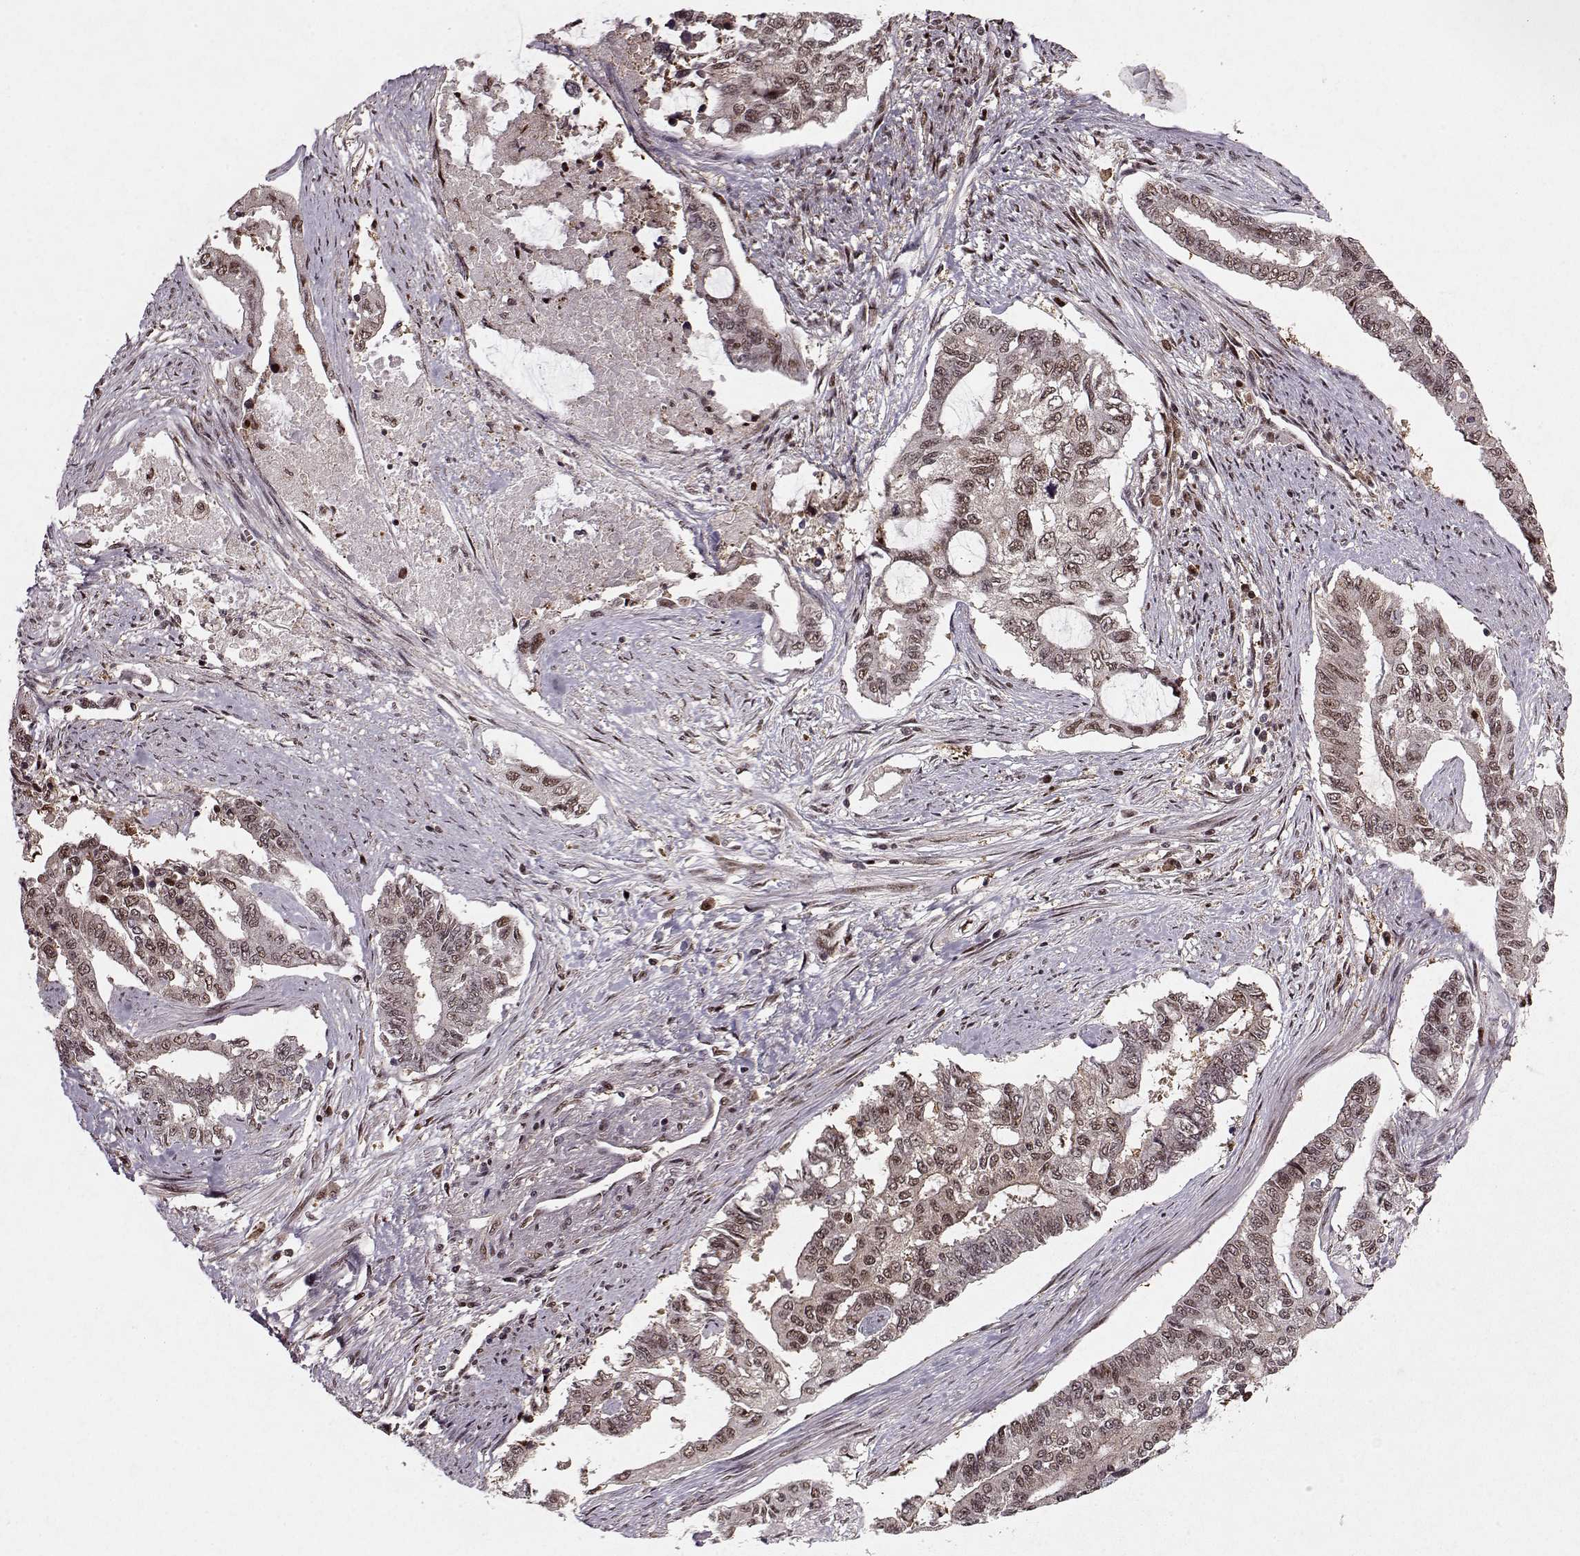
{"staining": {"intensity": "weak", "quantity": "25%-75%", "location": "nuclear"}, "tissue": "endometrial cancer", "cell_type": "Tumor cells", "image_type": "cancer", "snomed": [{"axis": "morphology", "description": "Adenocarcinoma, NOS"}, {"axis": "topography", "description": "Uterus"}], "caption": "Immunohistochemical staining of endometrial cancer exhibits low levels of weak nuclear staining in about 25%-75% of tumor cells. The staining was performed using DAB, with brown indicating positive protein expression. Nuclei are stained blue with hematoxylin.", "gene": "PSMA7", "patient": {"sex": "female", "age": 59}}